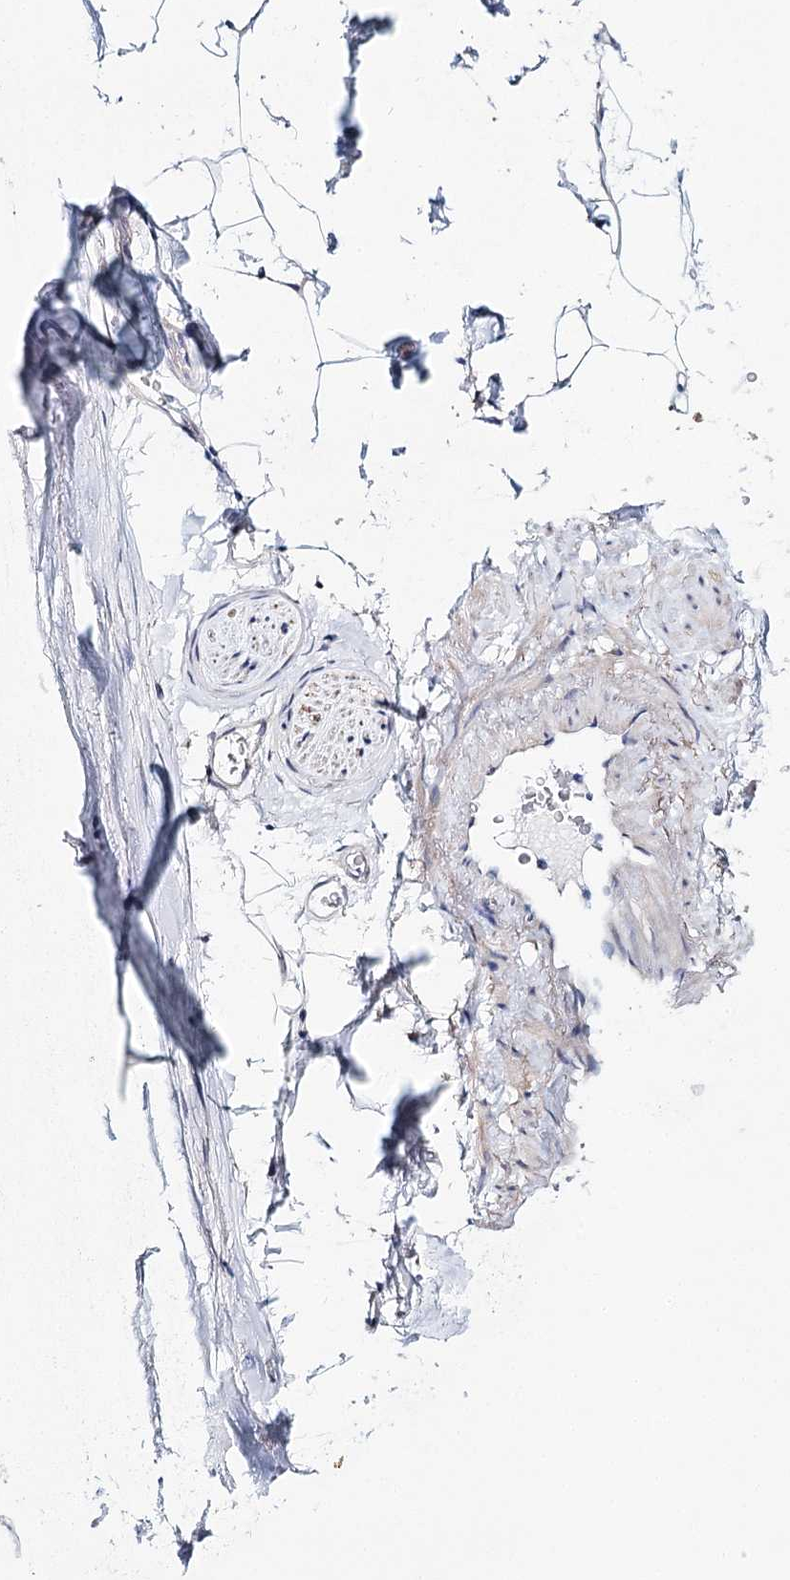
{"staining": {"intensity": "negative", "quantity": "none", "location": "none"}, "tissue": "adipose tissue", "cell_type": "Adipocytes", "image_type": "normal", "snomed": [{"axis": "morphology", "description": "Normal tissue, NOS"}, {"axis": "topography", "description": "Cartilage tissue"}, {"axis": "topography", "description": "Bronchus"}], "caption": "Human adipose tissue stained for a protein using IHC demonstrates no staining in adipocytes.", "gene": "TEX12", "patient": {"sex": "female", "age": 73}}